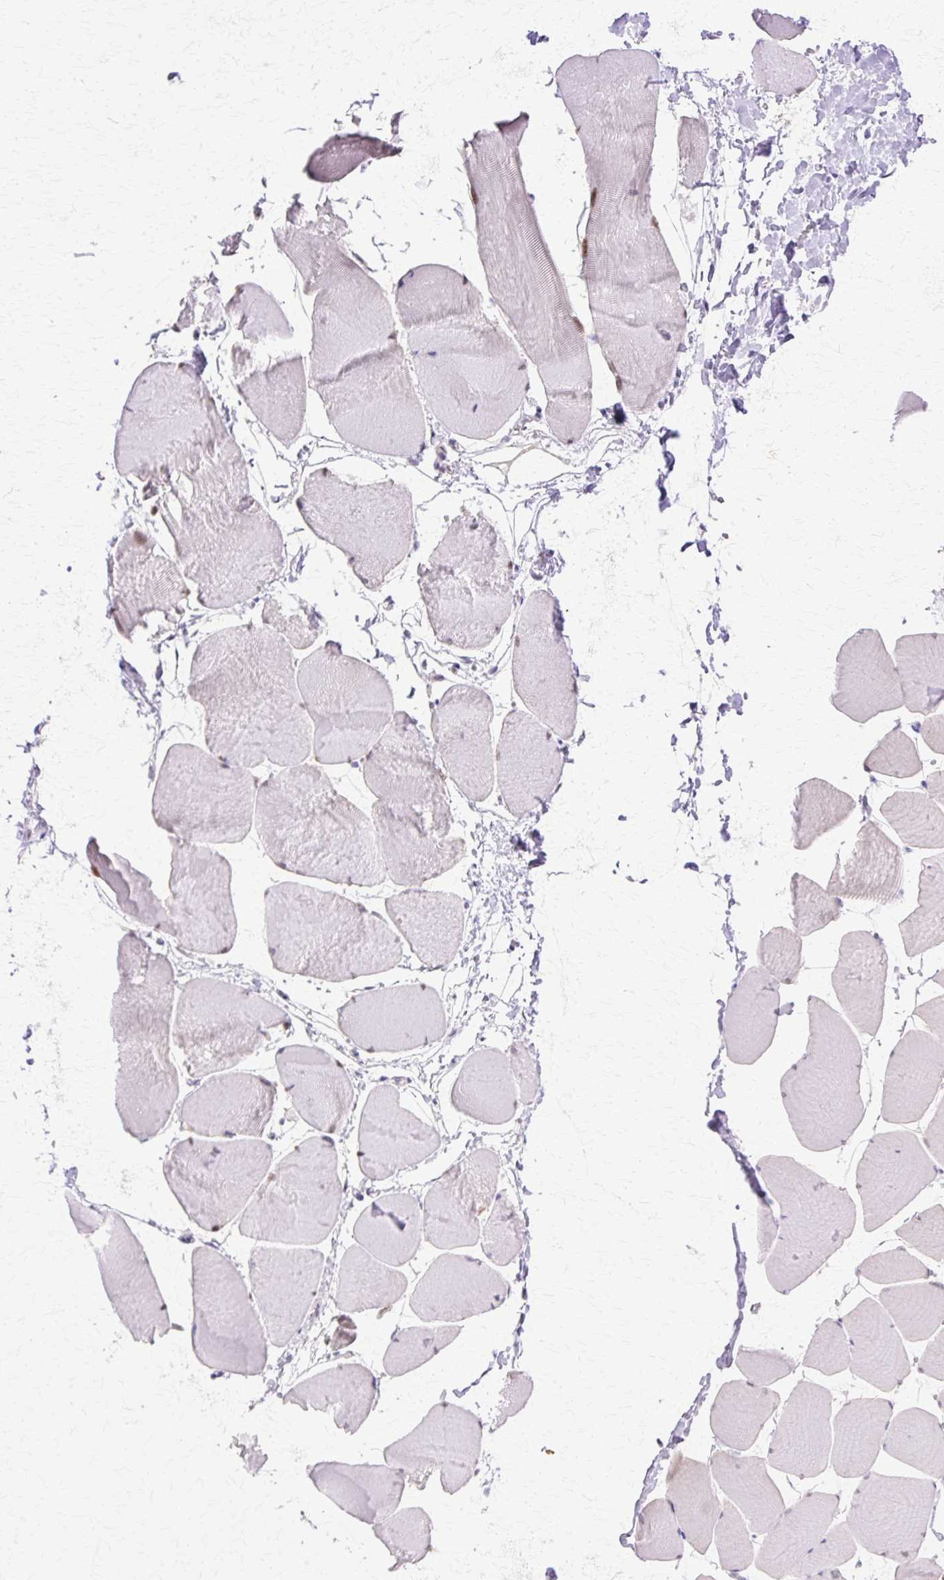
{"staining": {"intensity": "negative", "quantity": "none", "location": "none"}, "tissue": "skeletal muscle", "cell_type": "Myocytes", "image_type": "normal", "snomed": [{"axis": "morphology", "description": "Normal tissue, NOS"}, {"axis": "topography", "description": "Skeletal muscle"}], "caption": "This is an immunohistochemistry (IHC) photomicrograph of normal human skeletal muscle. There is no positivity in myocytes.", "gene": "HSPA1A", "patient": {"sex": "male", "age": 25}}